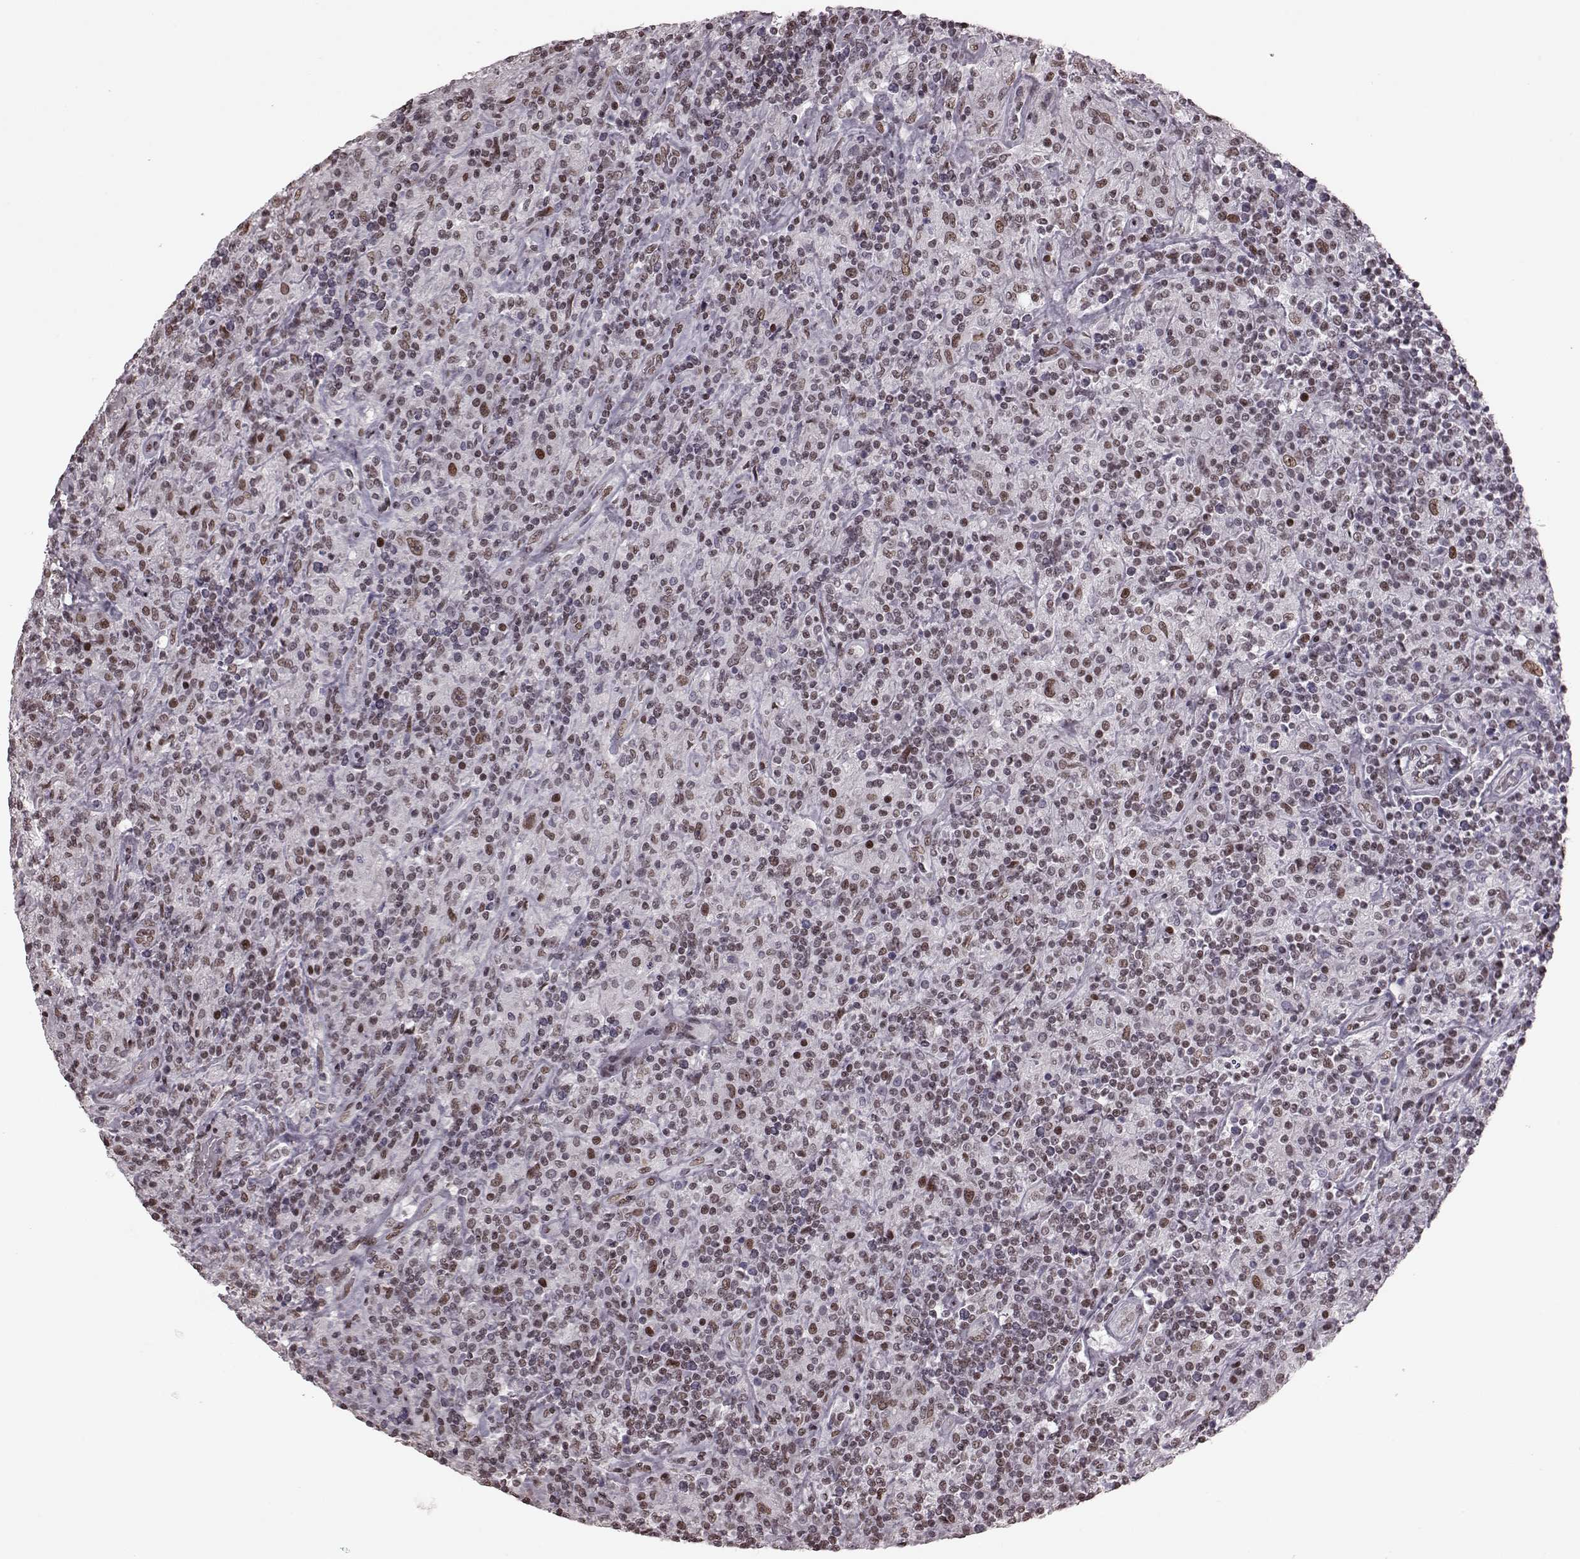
{"staining": {"intensity": "weak", "quantity": ">75%", "location": "nuclear"}, "tissue": "lymphoma", "cell_type": "Tumor cells", "image_type": "cancer", "snomed": [{"axis": "morphology", "description": "Hodgkin's disease, NOS"}, {"axis": "topography", "description": "Lymph node"}], "caption": "The immunohistochemical stain highlights weak nuclear staining in tumor cells of lymphoma tissue. (DAB (3,3'-diaminobenzidine) IHC, brown staining for protein, blue staining for nuclei).", "gene": "NR2C1", "patient": {"sex": "male", "age": 70}}